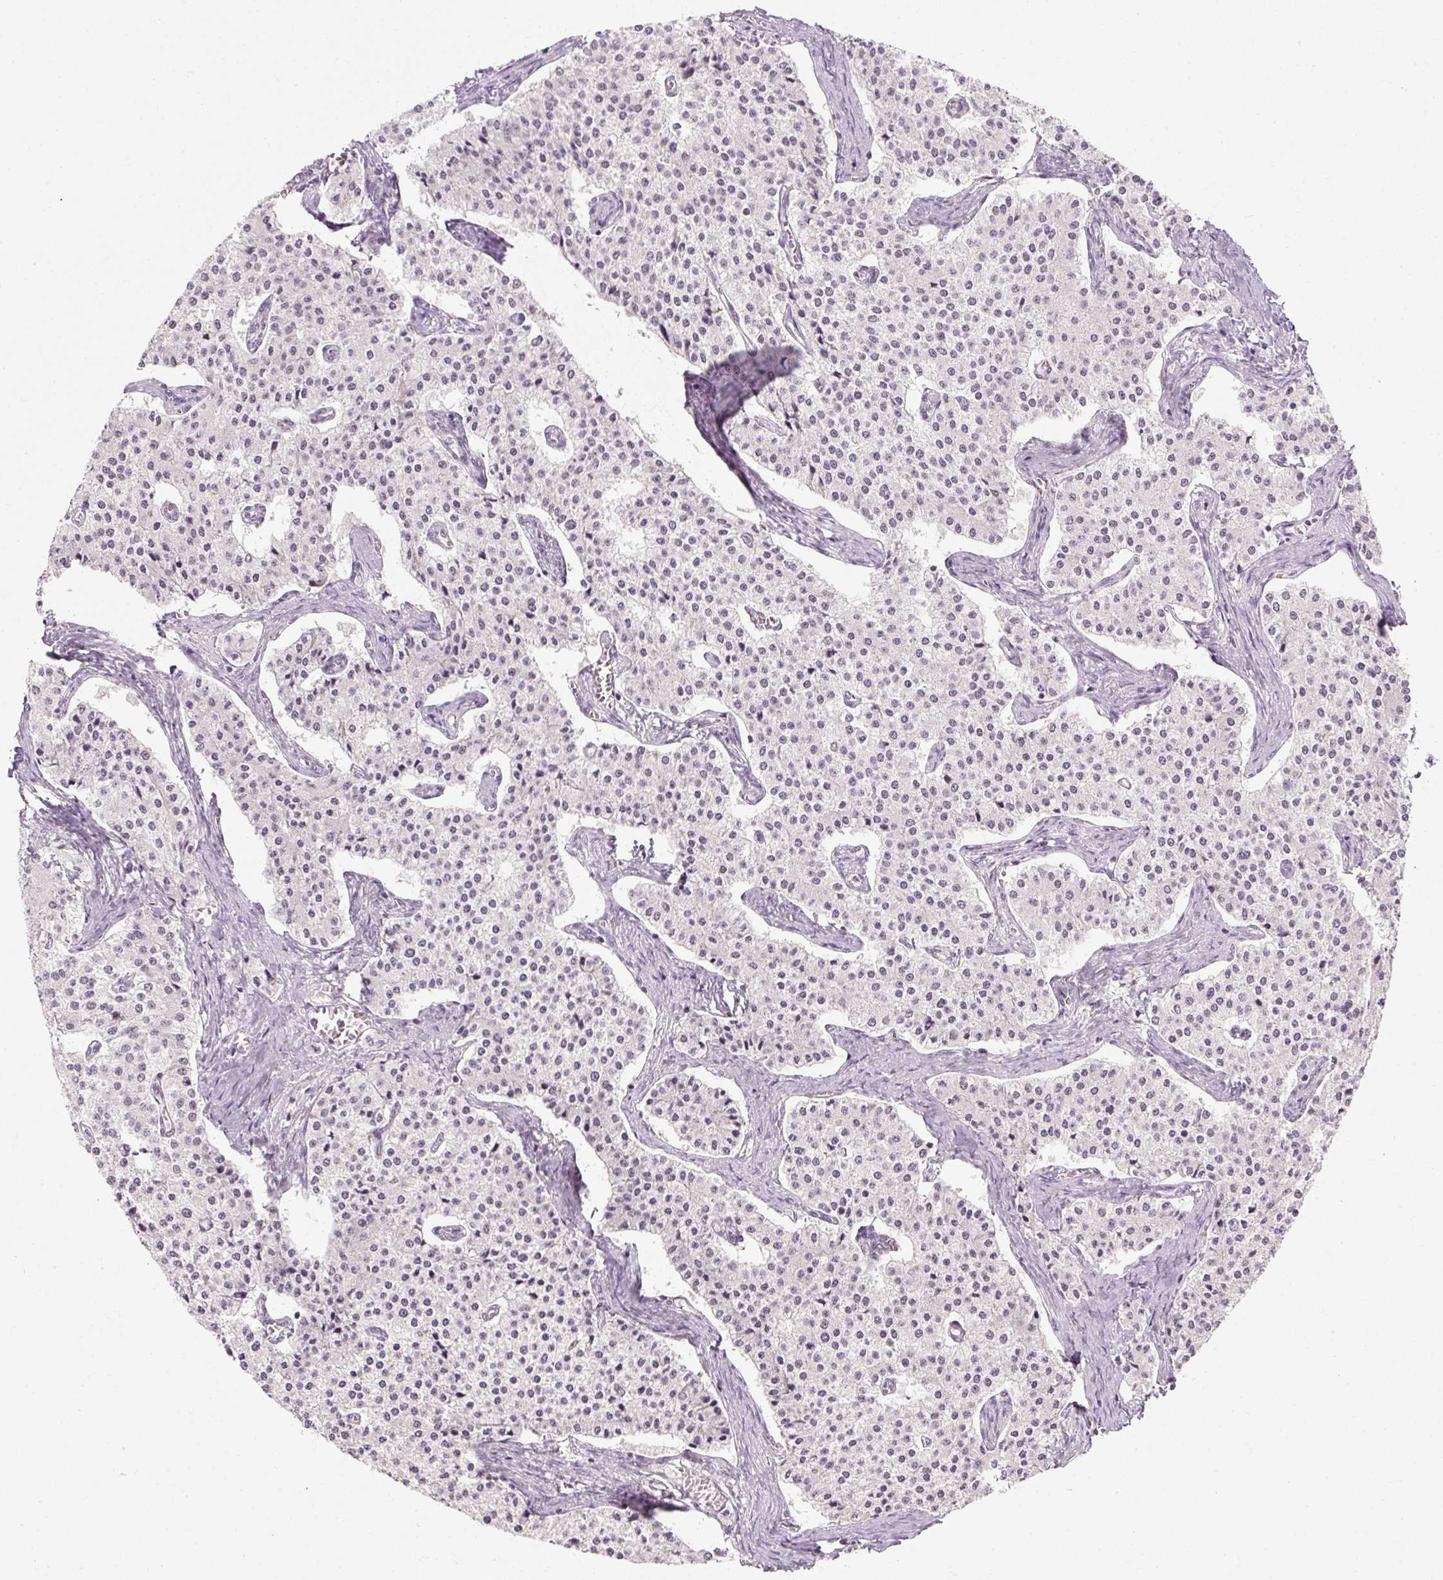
{"staining": {"intensity": "negative", "quantity": "none", "location": "none"}, "tissue": "carcinoid", "cell_type": "Tumor cells", "image_type": "cancer", "snomed": [{"axis": "morphology", "description": "Carcinoid, malignant, NOS"}, {"axis": "topography", "description": "Colon"}], "caption": "Immunohistochemistry (IHC) image of malignant carcinoid stained for a protein (brown), which exhibits no staining in tumor cells.", "gene": "U2AF2", "patient": {"sex": "female", "age": 52}}